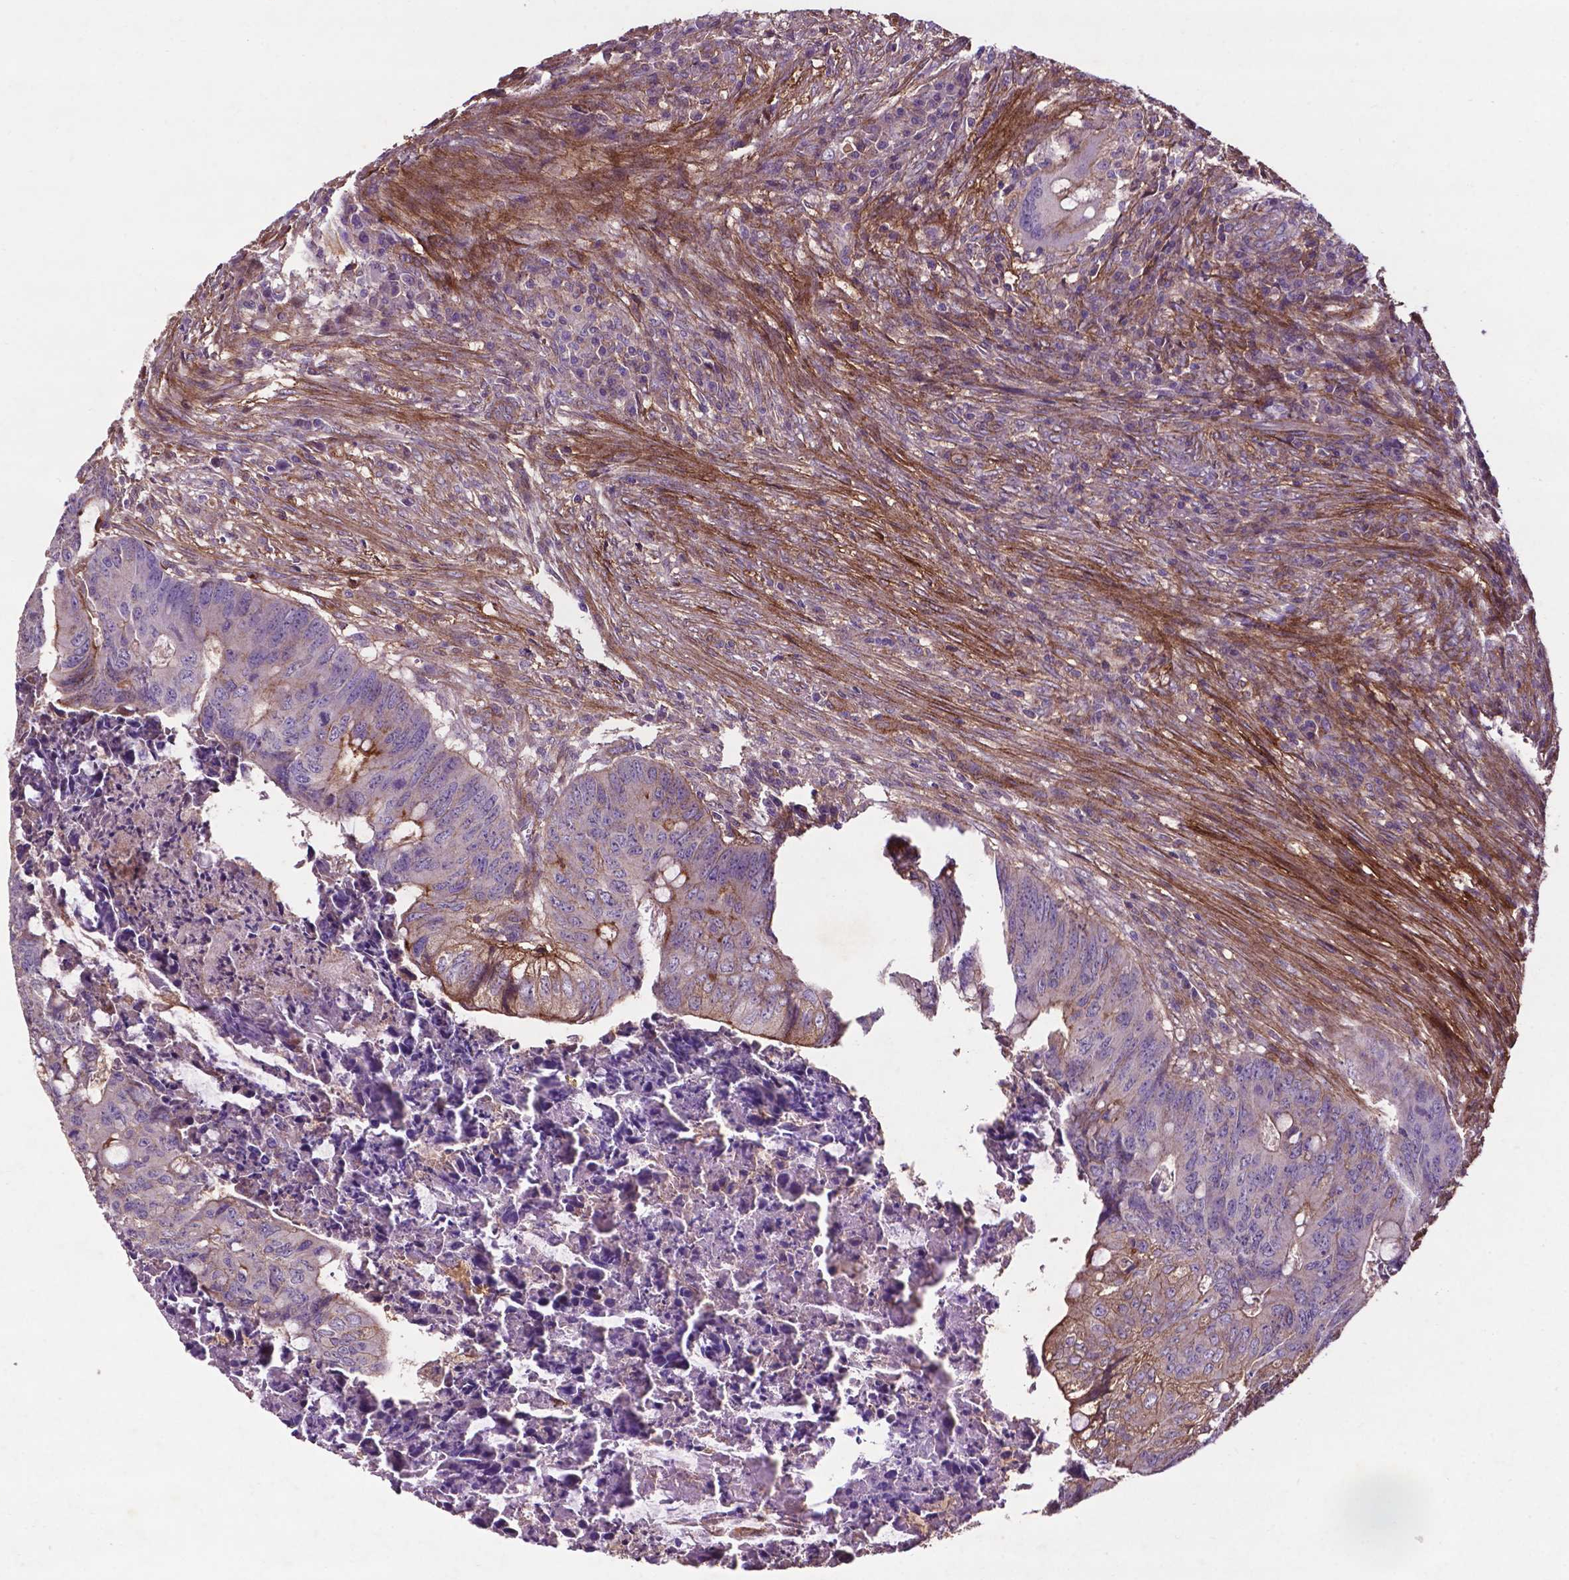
{"staining": {"intensity": "weak", "quantity": "<25%", "location": "cytoplasmic/membranous"}, "tissue": "colorectal cancer", "cell_type": "Tumor cells", "image_type": "cancer", "snomed": [{"axis": "morphology", "description": "Adenocarcinoma, NOS"}, {"axis": "topography", "description": "Colon"}], "caption": "IHC micrograph of neoplastic tissue: human adenocarcinoma (colorectal) stained with DAB displays no significant protein staining in tumor cells.", "gene": "RRAS", "patient": {"sex": "female", "age": 74}}